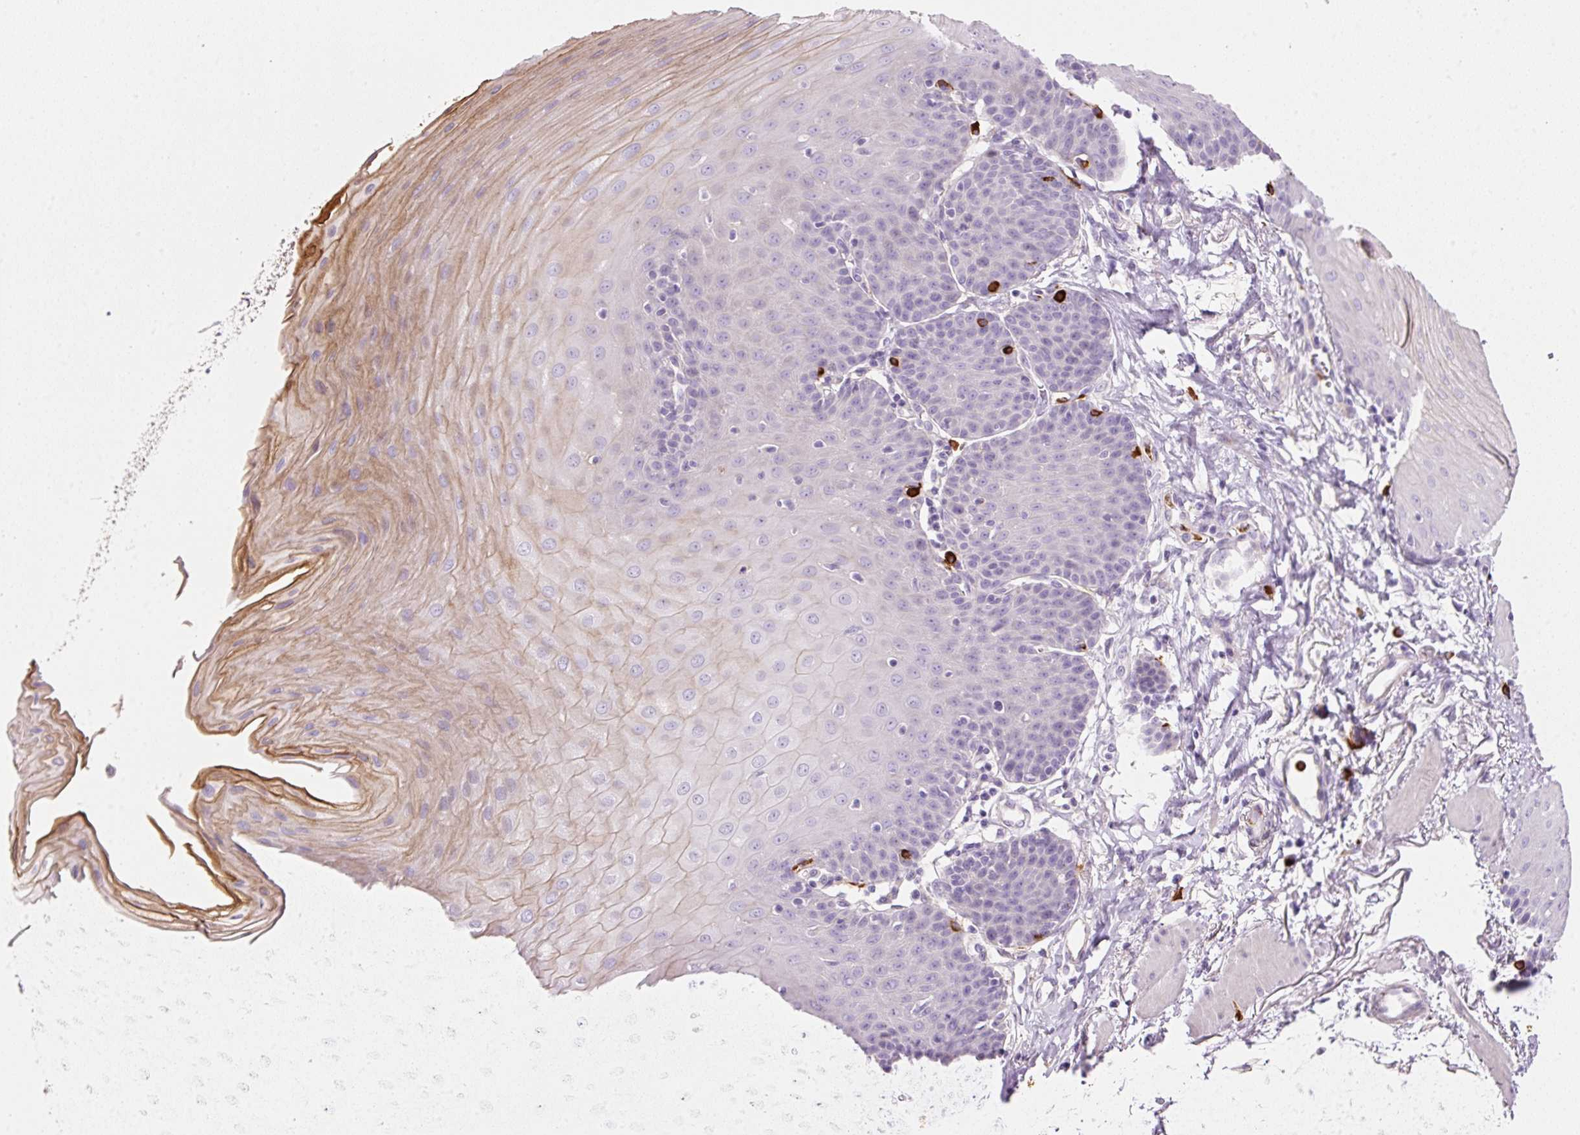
{"staining": {"intensity": "moderate", "quantity": "<25%", "location": "cytoplasmic/membranous"}, "tissue": "esophagus", "cell_type": "Squamous epithelial cells", "image_type": "normal", "snomed": [{"axis": "morphology", "description": "Normal tissue, NOS"}, {"axis": "topography", "description": "Esophagus"}], "caption": "Esophagus stained with immunohistochemistry exhibits moderate cytoplasmic/membranous staining in approximately <25% of squamous epithelial cells.", "gene": "TMC8", "patient": {"sex": "female", "age": 81}}